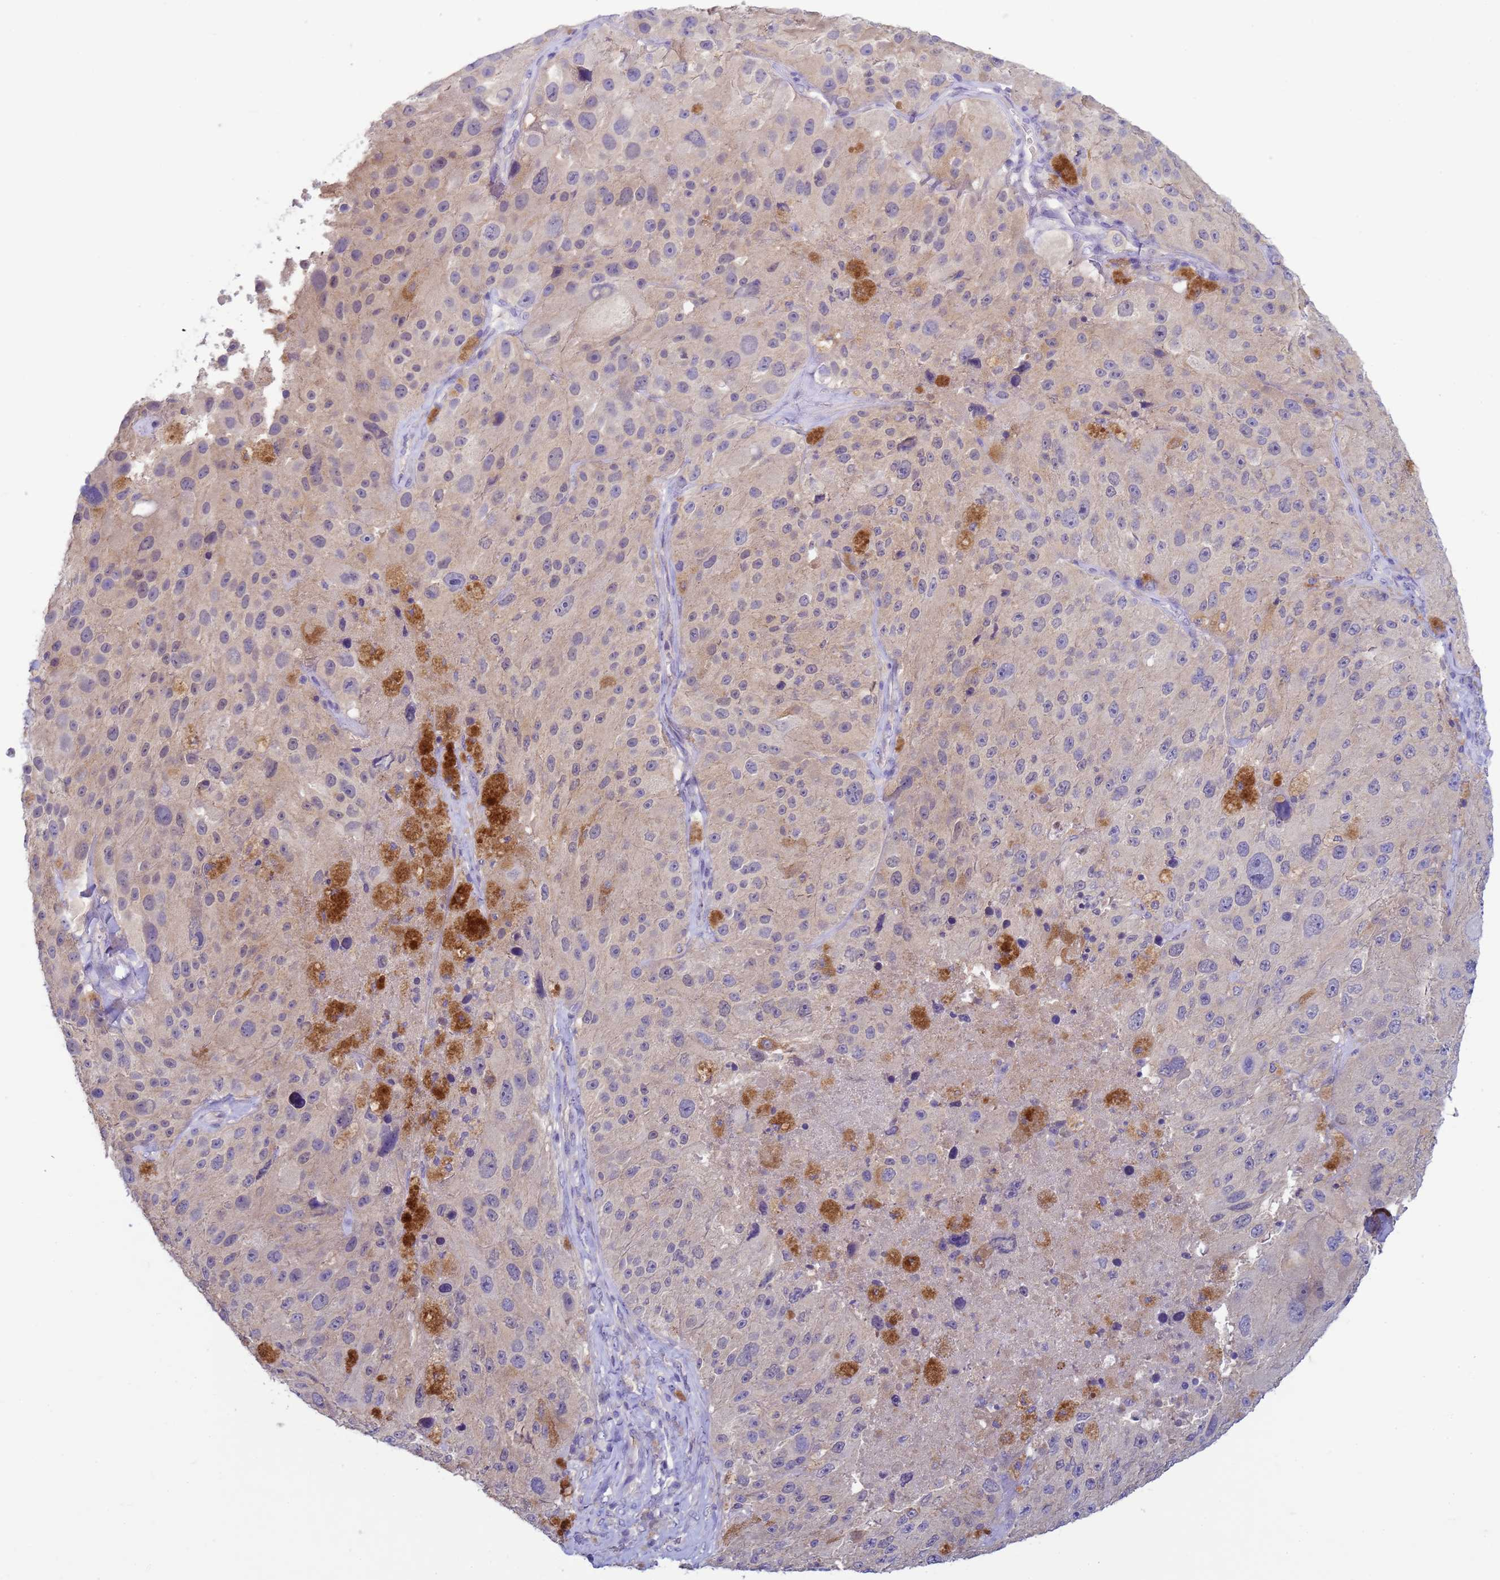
{"staining": {"intensity": "negative", "quantity": "none", "location": "none"}, "tissue": "melanoma", "cell_type": "Tumor cells", "image_type": "cancer", "snomed": [{"axis": "morphology", "description": "Malignant melanoma, Metastatic site"}, {"axis": "topography", "description": "Lymph node"}], "caption": "Immunohistochemistry image of neoplastic tissue: malignant melanoma (metastatic site) stained with DAB (3,3'-diaminobenzidine) shows no significant protein staining in tumor cells. (DAB immunohistochemistry (IHC) with hematoxylin counter stain).", "gene": "KLHL13", "patient": {"sex": "male", "age": 62}}